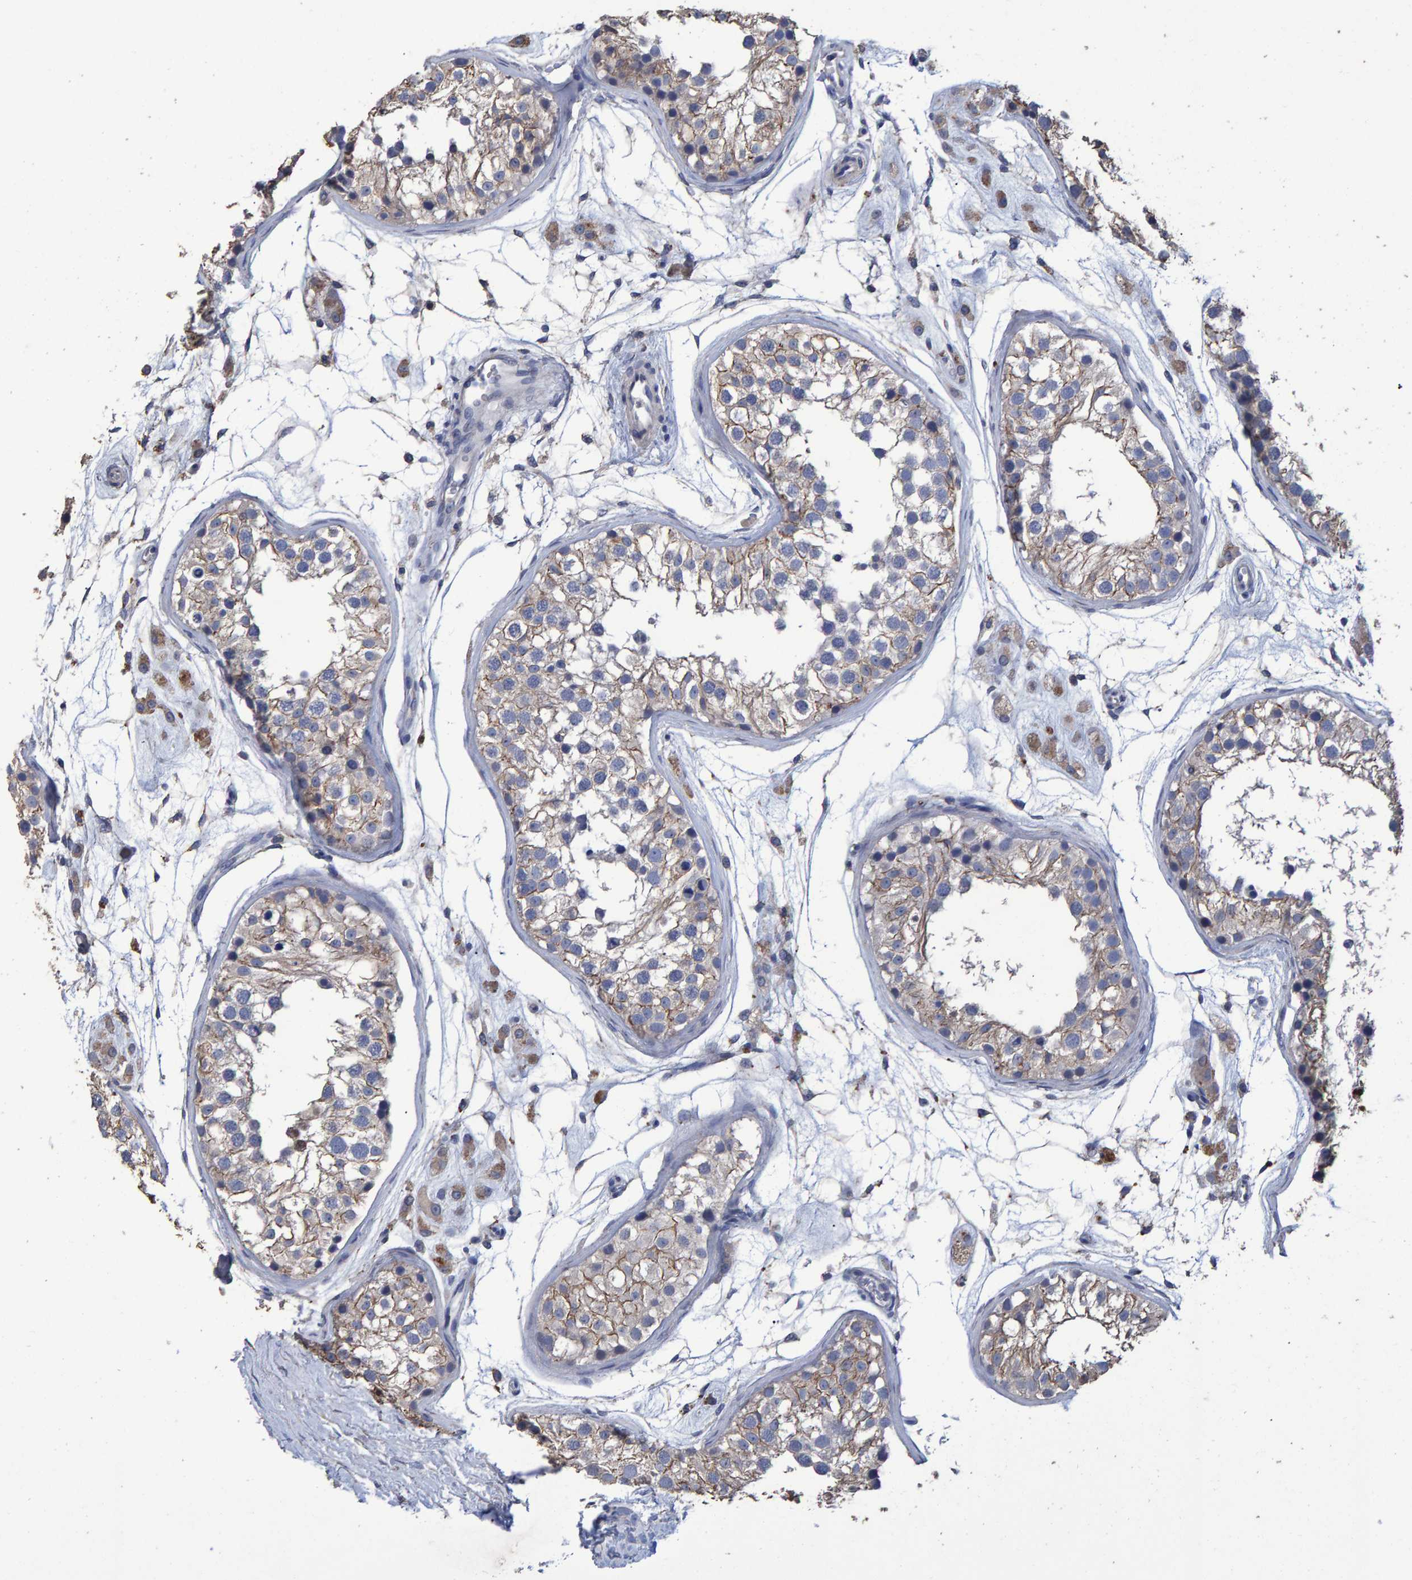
{"staining": {"intensity": "strong", "quantity": "<25%", "location": "nuclear"}, "tissue": "testis", "cell_type": "Cells in seminiferous ducts", "image_type": "normal", "snomed": [{"axis": "morphology", "description": "Normal tissue, NOS"}, {"axis": "morphology", "description": "Adenocarcinoma, metastatic, NOS"}, {"axis": "topography", "description": "Testis"}], "caption": "DAB (3,3'-diaminobenzidine) immunohistochemical staining of unremarkable testis shows strong nuclear protein expression in approximately <25% of cells in seminiferous ducts. (Stains: DAB (3,3'-diaminobenzidine) in brown, nuclei in blue, Microscopy: brightfield microscopy at high magnification).", "gene": "HEMGN", "patient": {"sex": "male", "age": 26}}